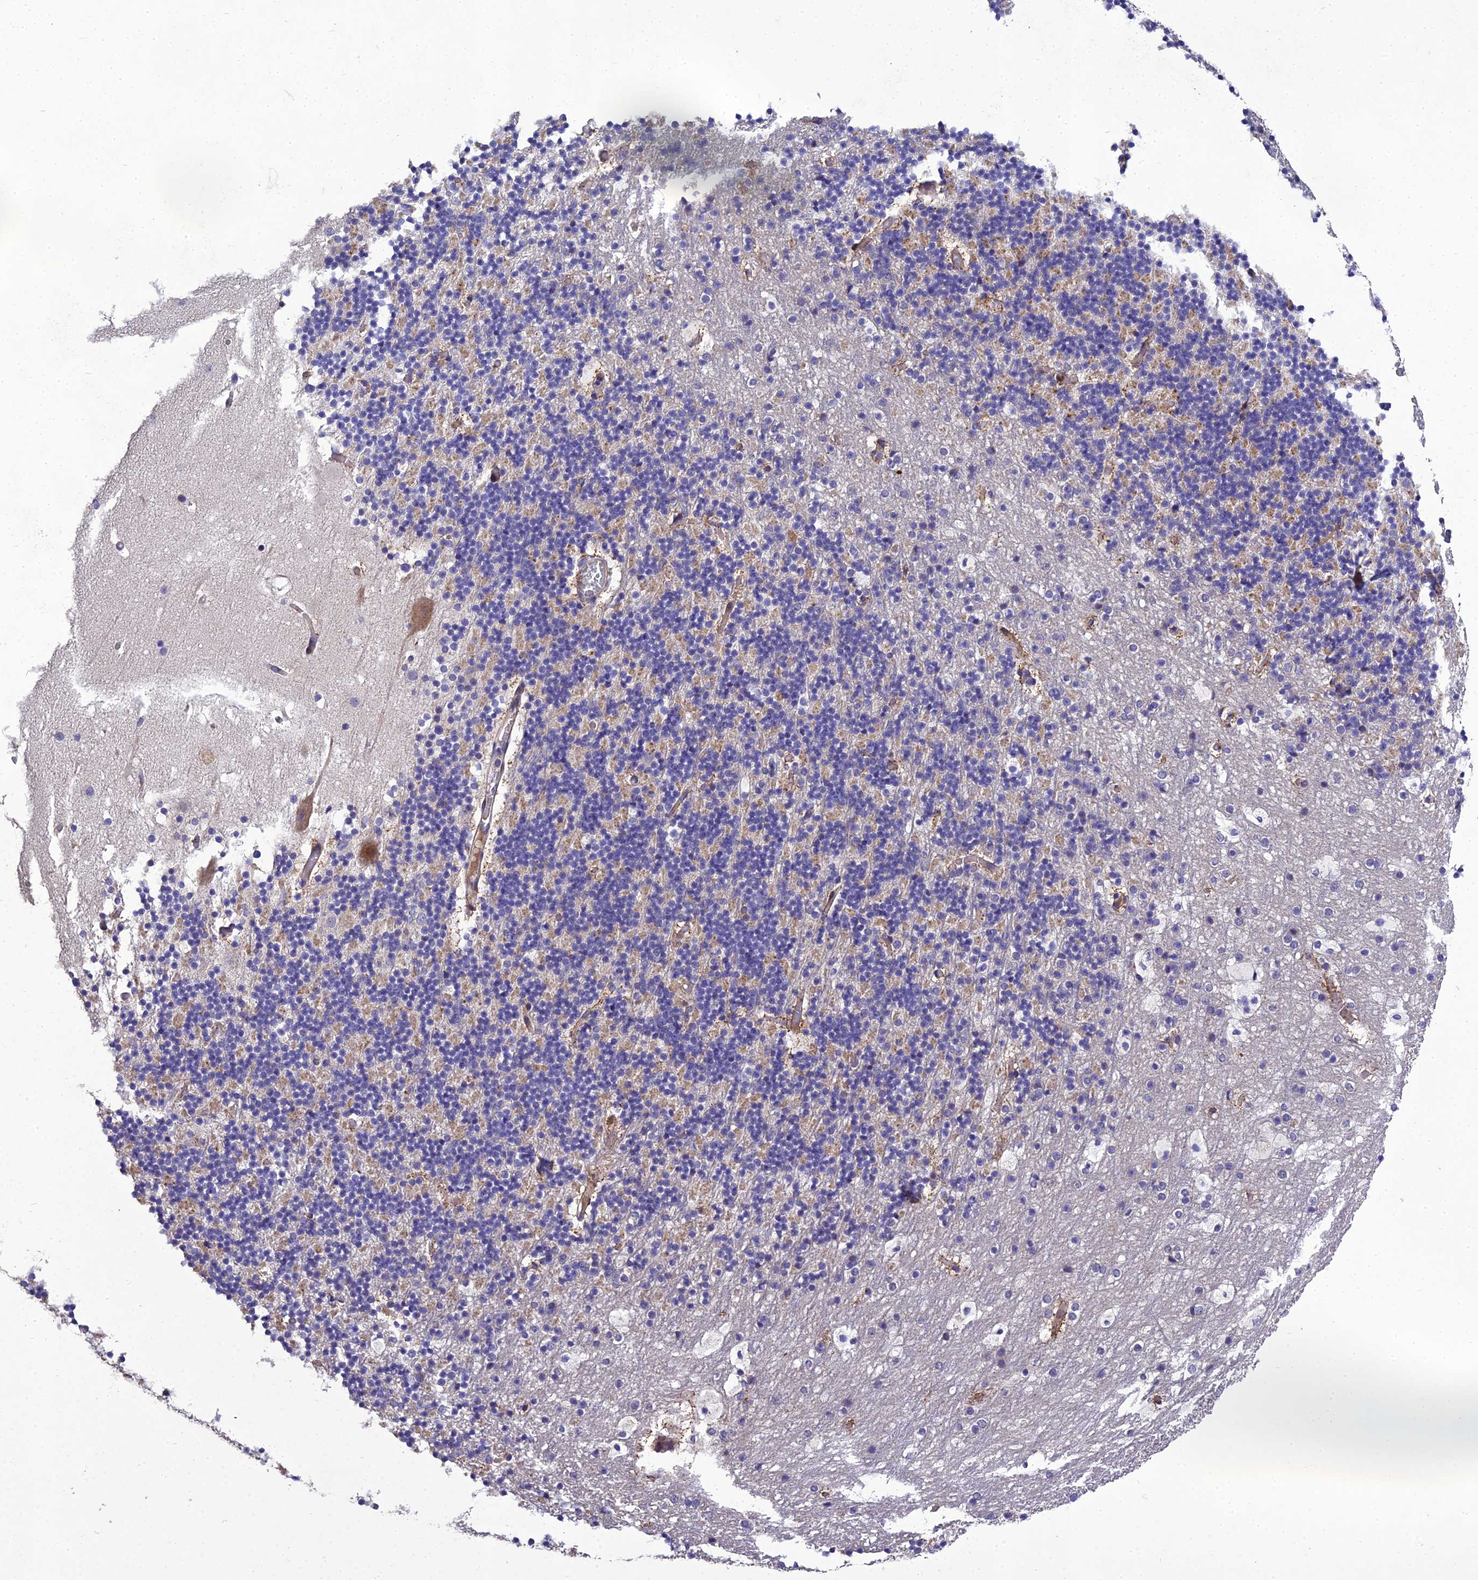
{"staining": {"intensity": "negative", "quantity": "none", "location": "none"}, "tissue": "cerebellum", "cell_type": "Cells in granular layer", "image_type": "normal", "snomed": [{"axis": "morphology", "description": "Normal tissue, NOS"}, {"axis": "topography", "description": "Cerebellum"}], "caption": "IHC image of normal cerebellum stained for a protein (brown), which demonstrates no staining in cells in granular layer. The staining was performed using DAB to visualize the protein expression in brown, while the nuclei were stained in blue with hematoxylin (Magnification: 20x).", "gene": "ADIPOR2", "patient": {"sex": "male", "age": 57}}